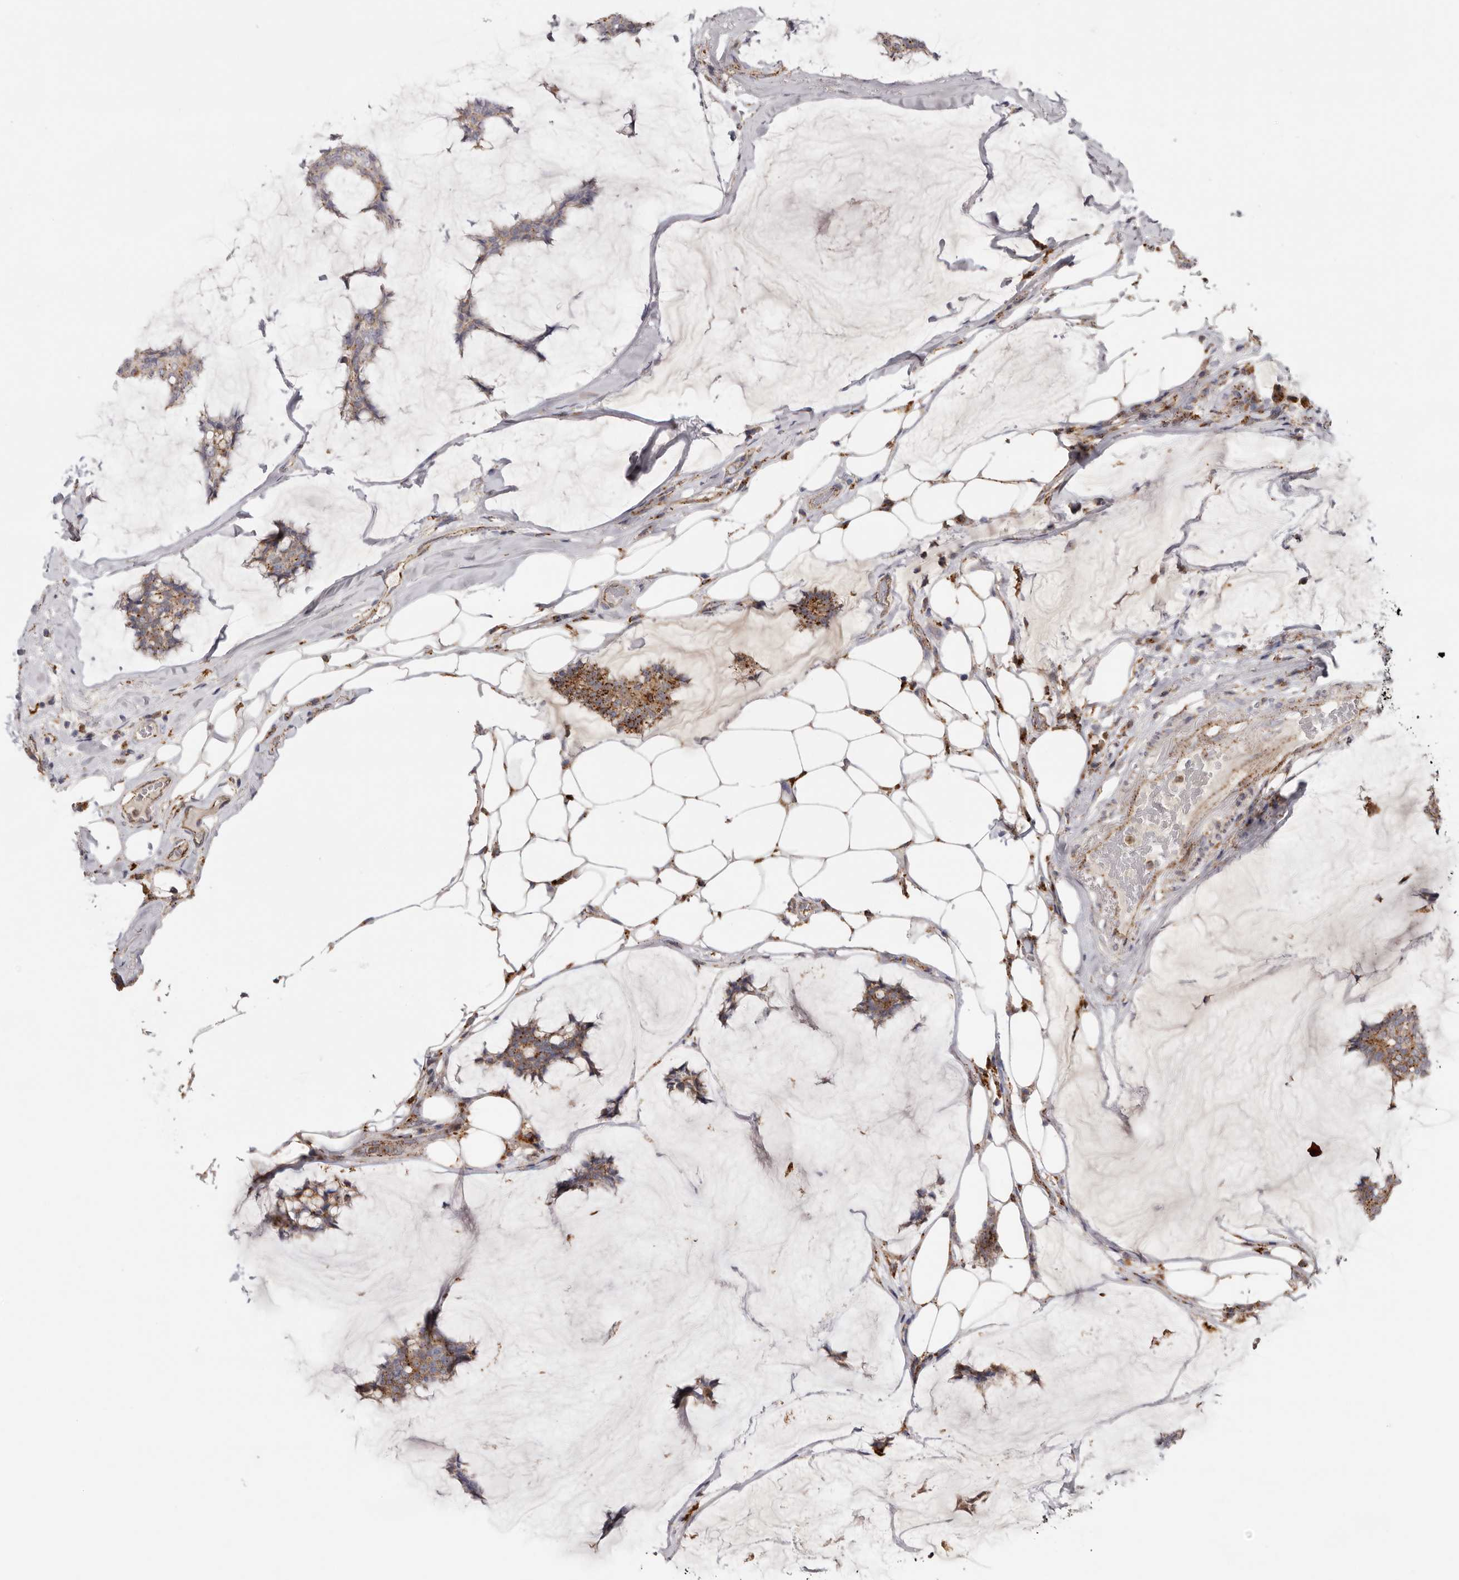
{"staining": {"intensity": "moderate", "quantity": ">75%", "location": "cytoplasmic/membranous"}, "tissue": "breast cancer", "cell_type": "Tumor cells", "image_type": "cancer", "snomed": [{"axis": "morphology", "description": "Duct carcinoma"}, {"axis": "topography", "description": "Breast"}], "caption": "Breast infiltrating ductal carcinoma stained with a brown dye displays moderate cytoplasmic/membranous positive positivity in about >75% of tumor cells.", "gene": "GRN", "patient": {"sex": "female", "age": 93}}